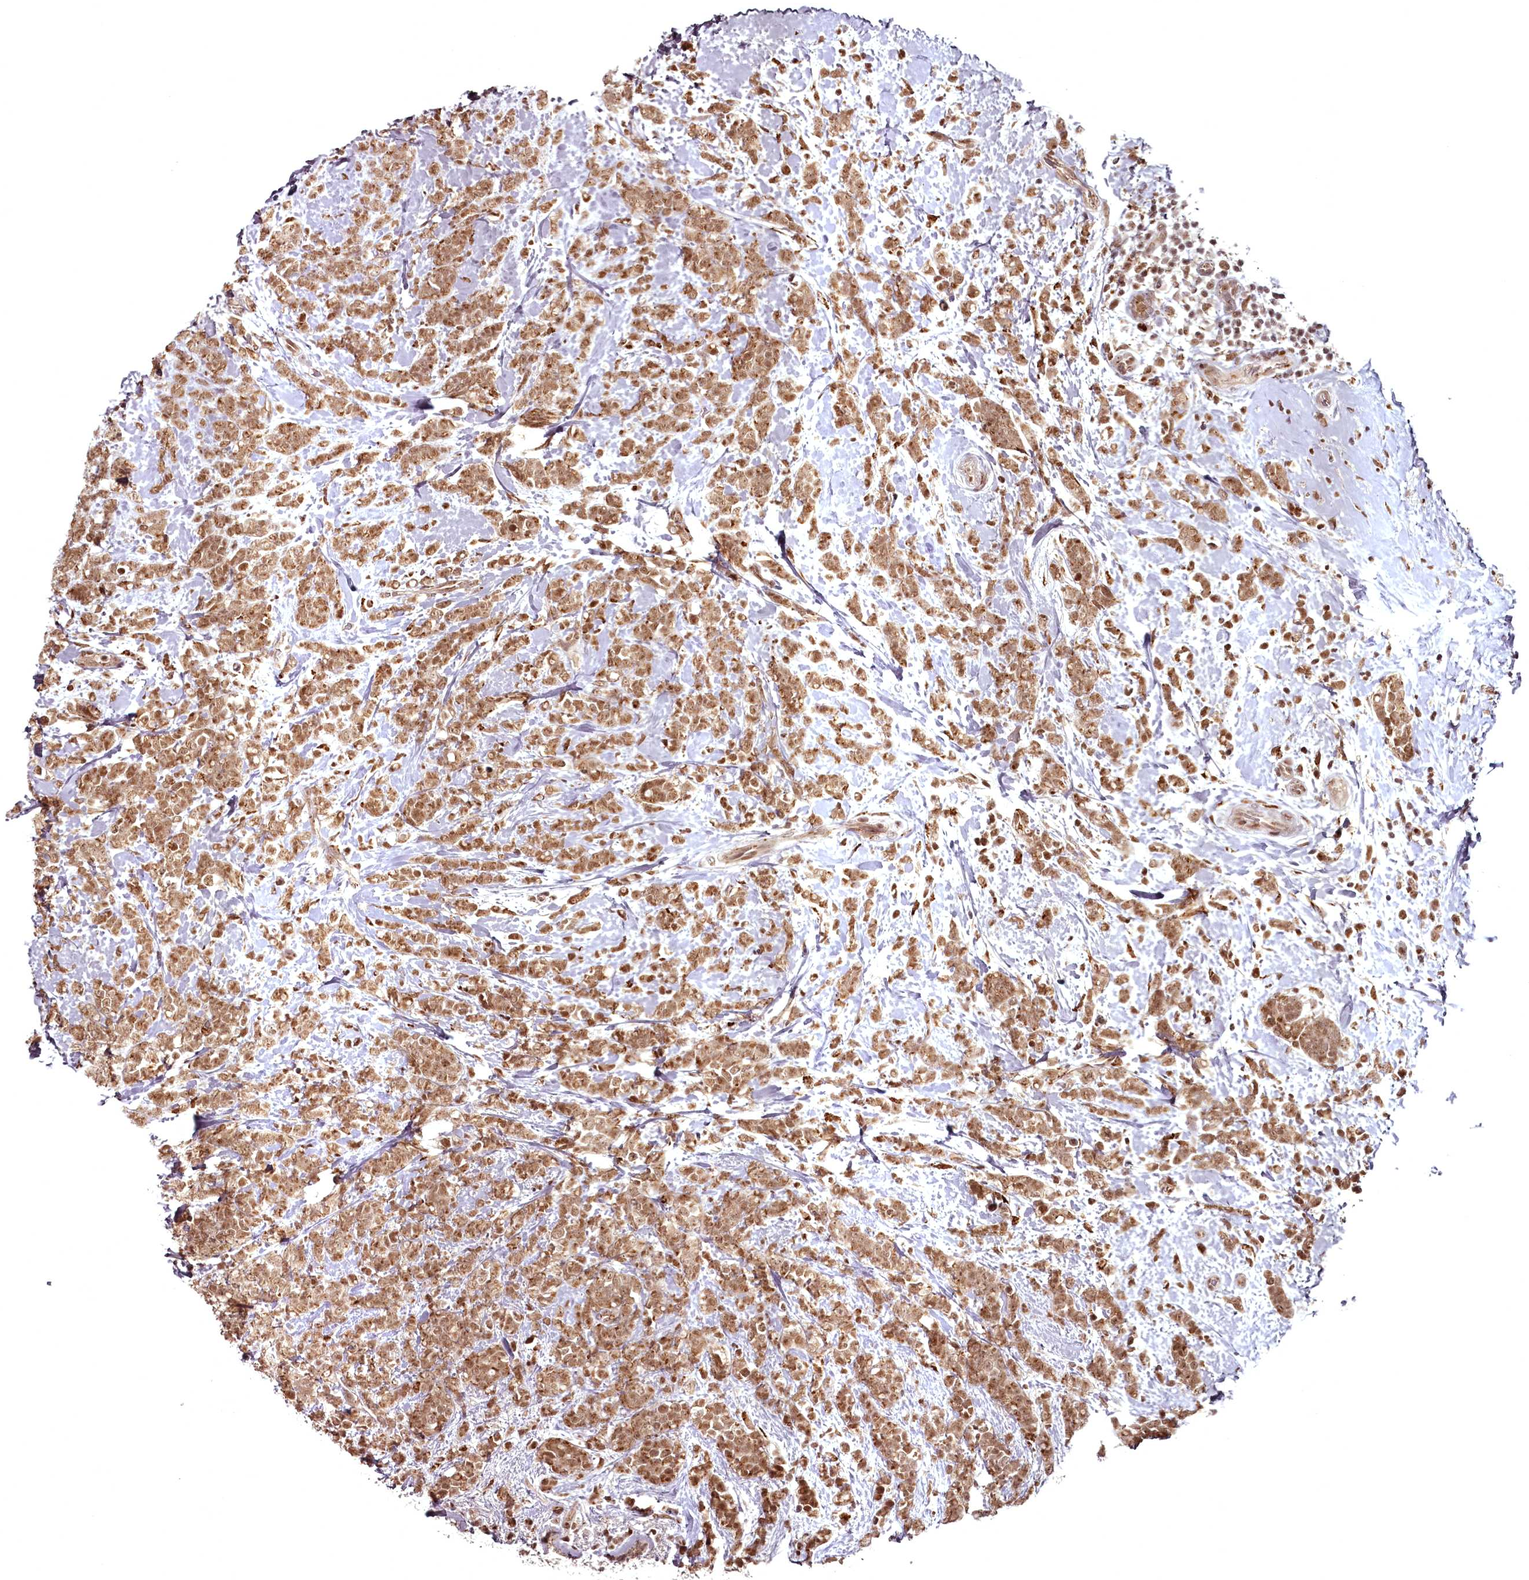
{"staining": {"intensity": "moderate", "quantity": ">75%", "location": "cytoplasmic/membranous,nuclear"}, "tissue": "breast cancer", "cell_type": "Tumor cells", "image_type": "cancer", "snomed": [{"axis": "morphology", "description": "Lobular carcinoma"}, {"axis": "topography", "description": "Breast"}], "caption": "Protein expression analysis of human lobular carcinoma (breast) reveals moderate cytoplasmic/membranous and nuclear staining in approximately >75% of tumor cells. (DAB IHC, brown staining for protein, blue staining for nuclei).", "gene": "CEP83", "patient": {"sex": "female", "age": 58}}